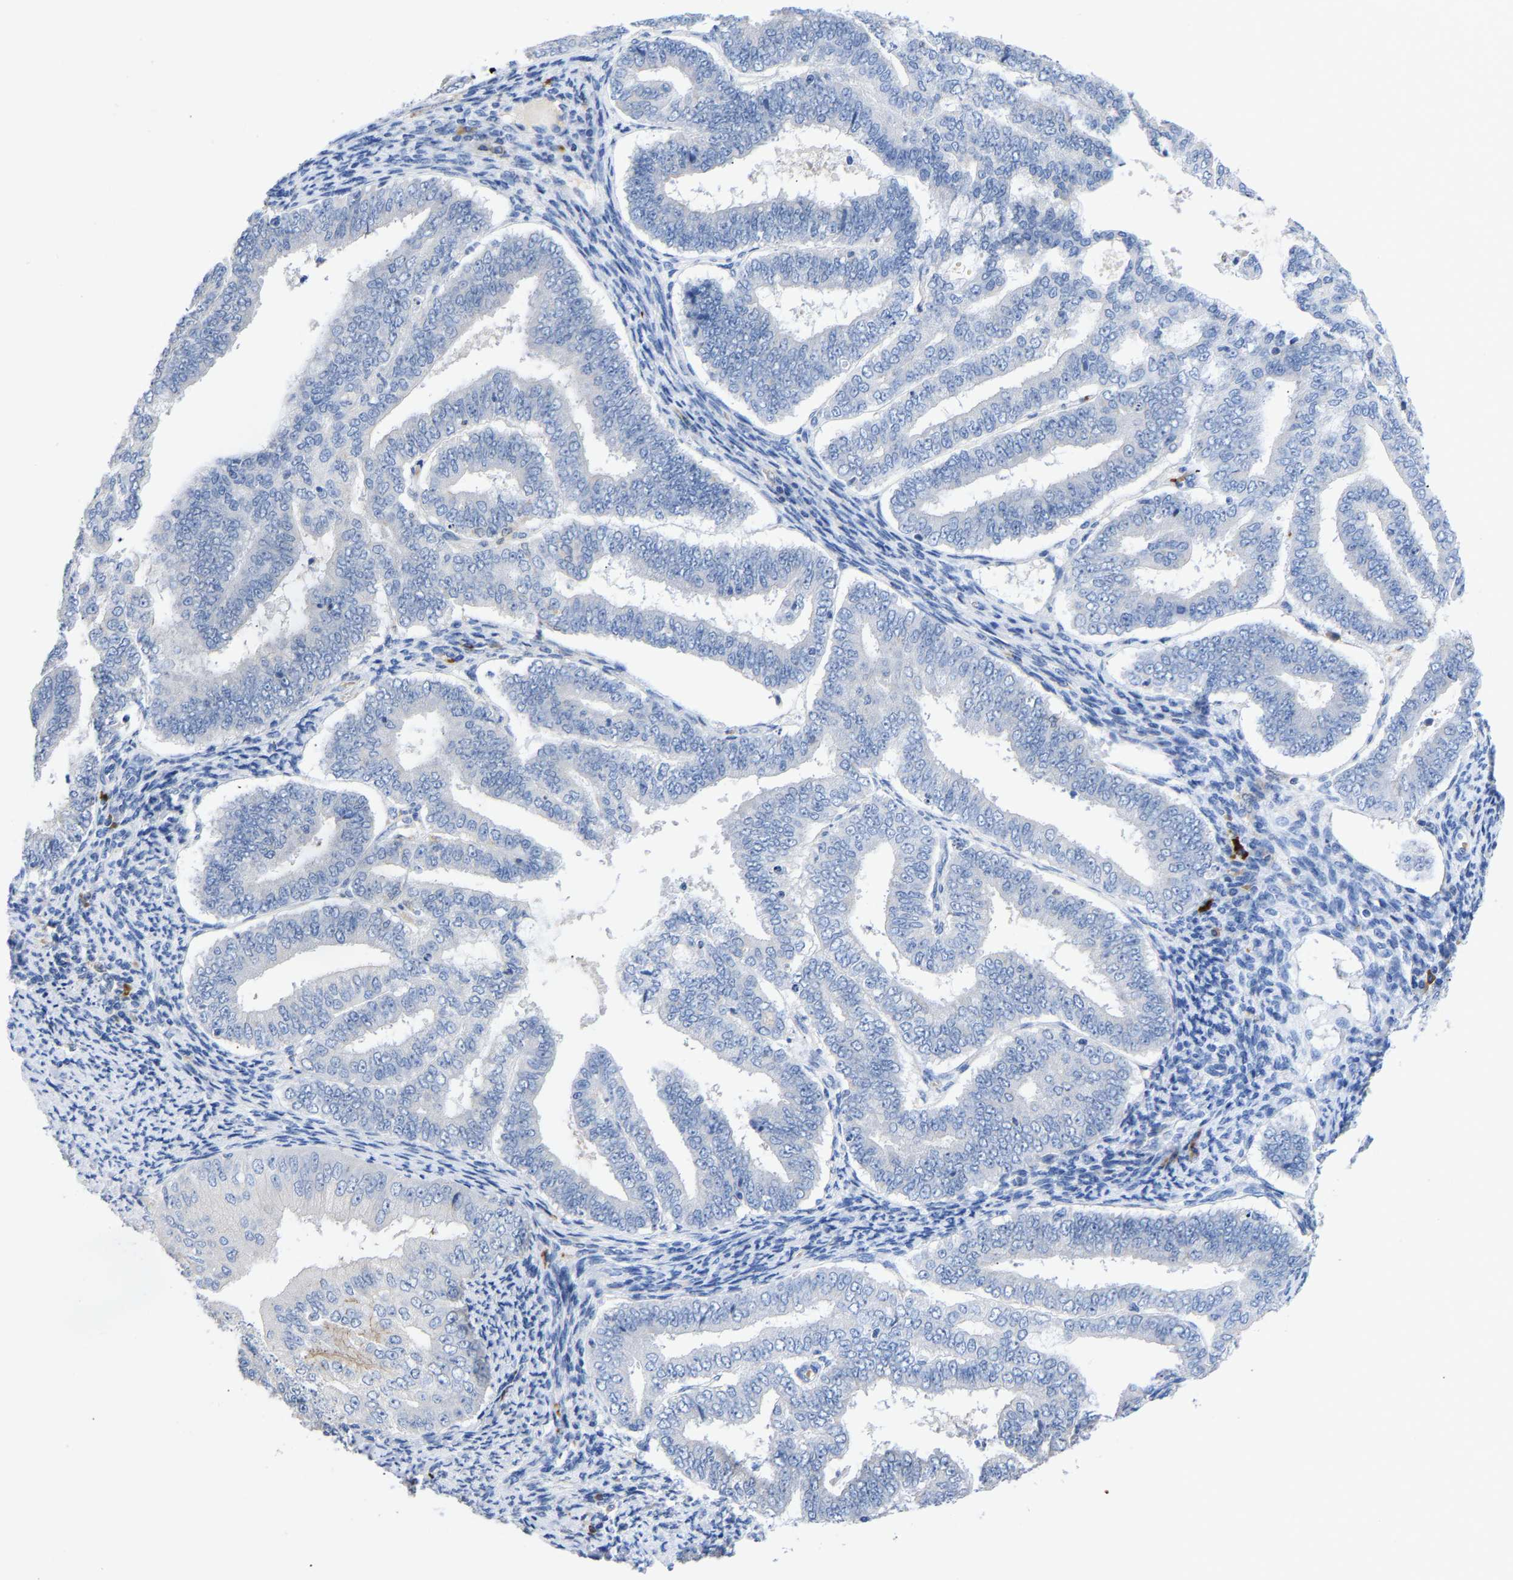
{"staining": {"intensity": "negative", "quantity": "none", "location": "none"}, "tissue": "endometrial cancer", "cell_type": "Tumor cells", "image_type": "cancer", "snomed": [{"axis": "morphology", "description": "Adenocarcinoma, NOS"}, {"axis": "topography", "description": "Endometrium"}], "caption": "Image shows no protein expression in tumor cells of endometrial cancer tissue.", "gene": "FGF18", "patient": {"sex": "female", "age": 63}}